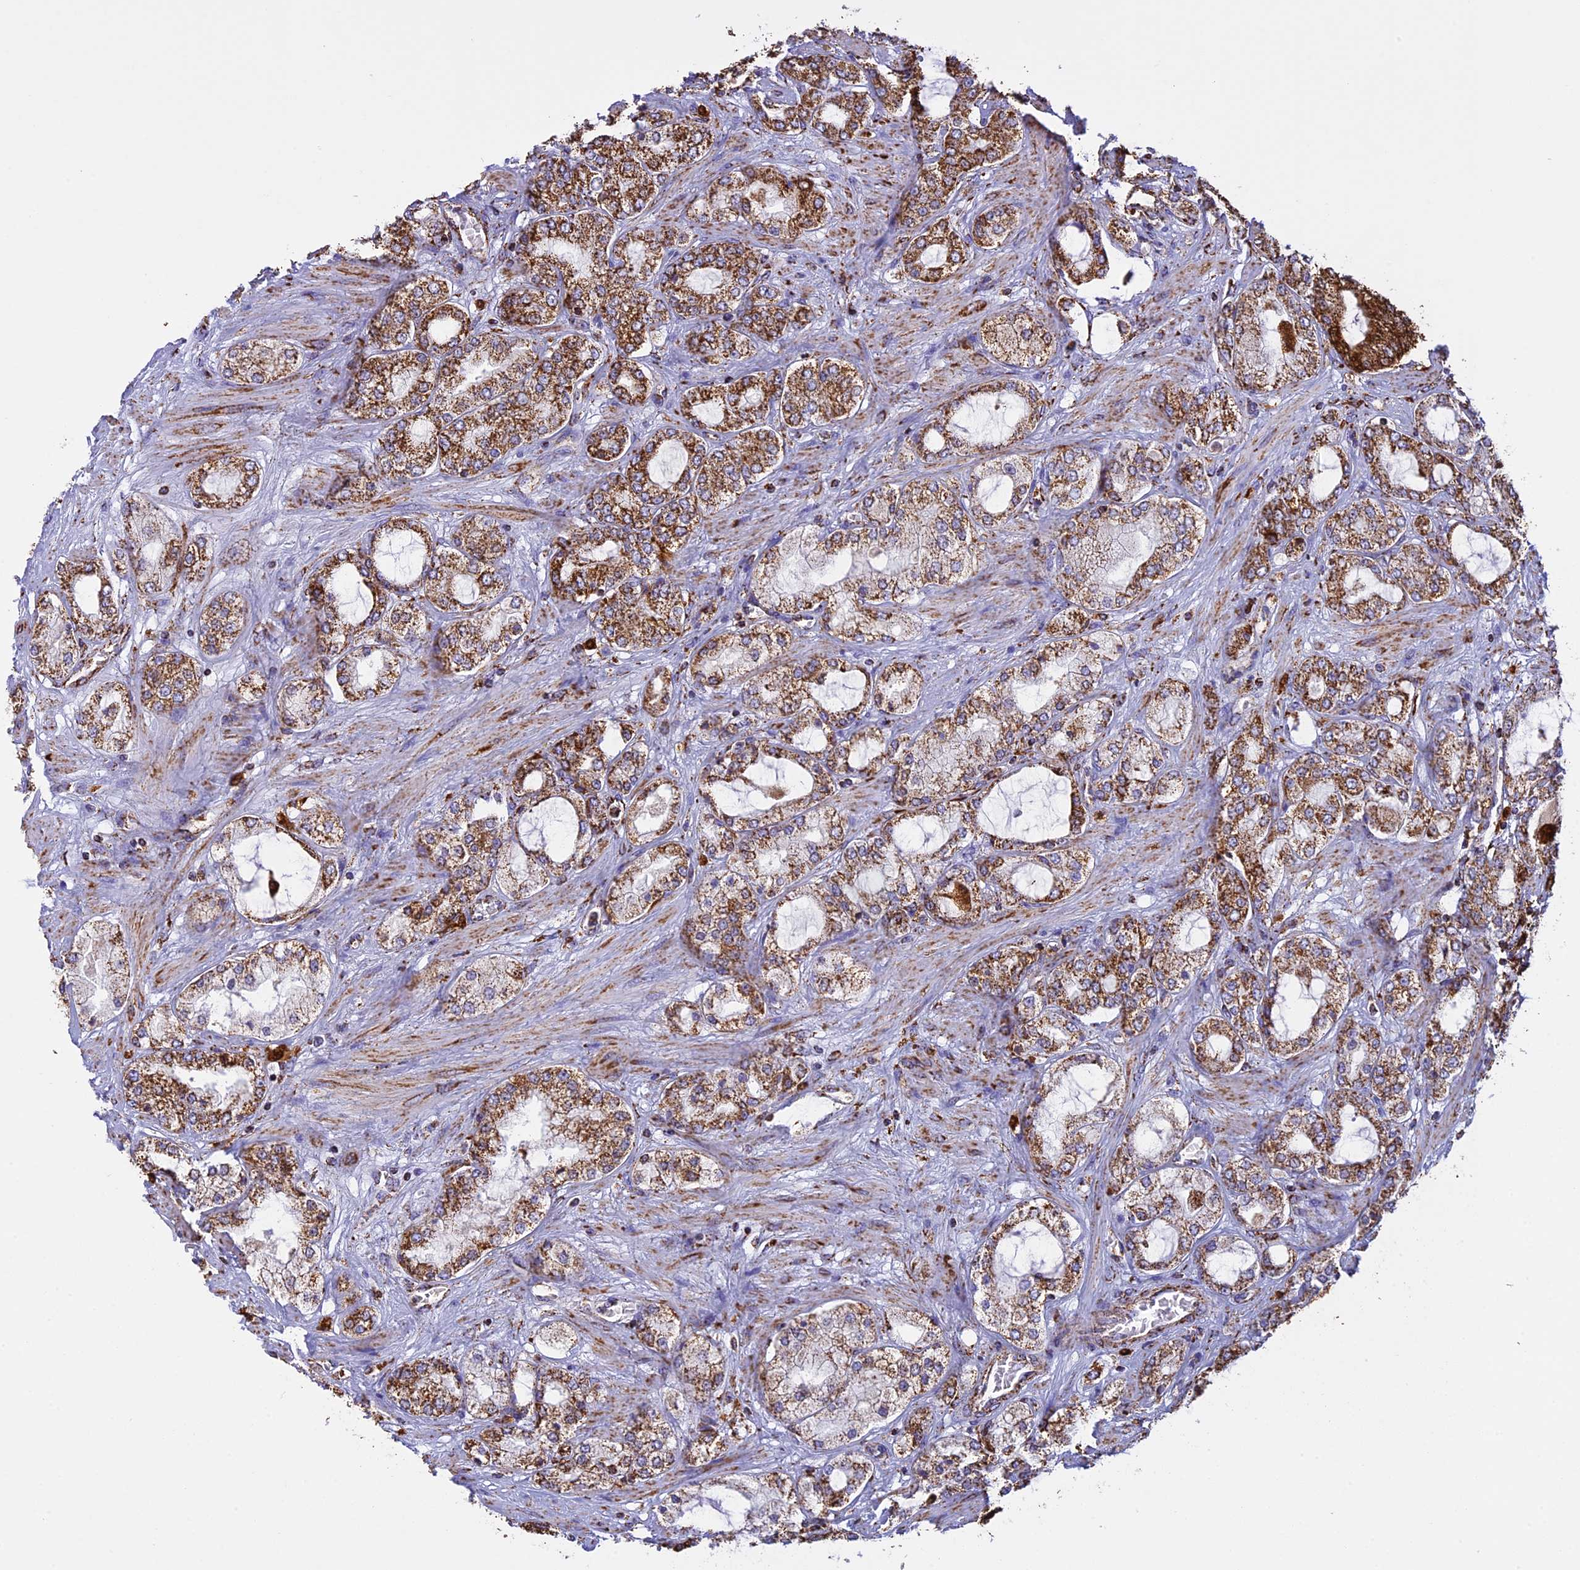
{"staining": {"intensity": "moderate", "quantity": ">75%", "location": "cytoplasmic/membranous"}, "tissue": "prostate cancer", "cell_type": "Tumor cells", "image_type": "cancer", "snomed": [{"axis": "morphology", "description": "Adenocarcinoma, High grade"}, {"axis": "topography", "description": "Prostate"}], "caption": "IHC (DAB) staining of high-grade adenocarcinoma (prostate) reveals moderate cytoplasmic/membranous protein expression in approximately >75% of tumor cells. (Stains: DAB (3,3'-diaminobenzidine) in brown, nuclei in blue, Microscopy: brightfield microscopy at high magnification).", "gene": "KCNG1", "patient": {"sex": "male", "age": 64}}